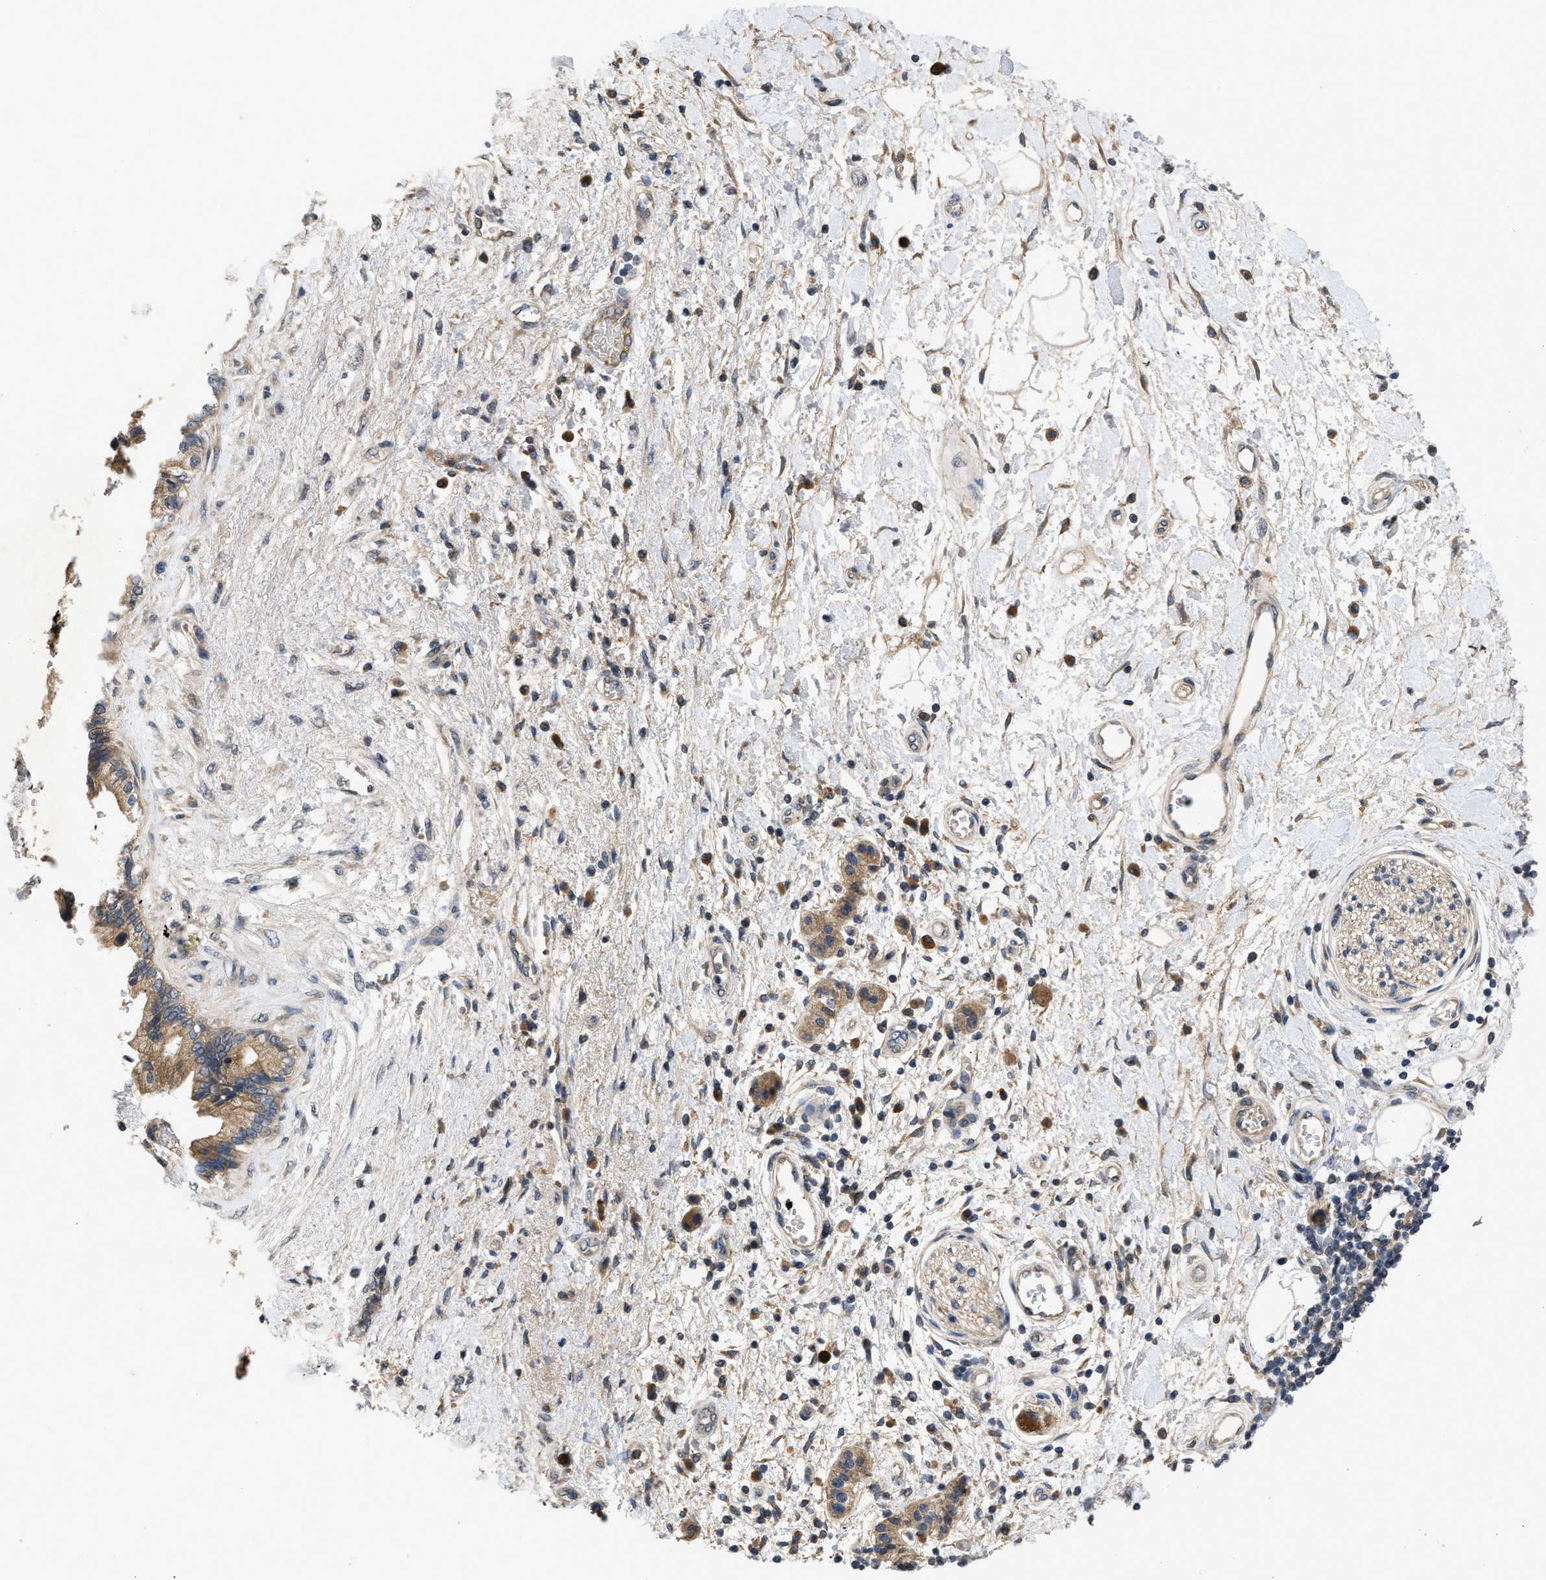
{"staining": {"intensity": "moderate", "quantity": ">75%", "location": "cytoplasmic/membranous"}, "tissue": "pancreatic cancer", "cell_type": "Tumor cells", "image_type": "cancer", "snomed": [{"axis": "morphology", "description": "Adenocarcinoma, NOS"}, {"axis": "topography", "description": "Pancreas"}], "caption": "The photomicrograph demonstrates staining of pancreatic cancer (adenocarcinoma), revealing moderate cytoplasmic/membranous protein positivity (brown color) within tumor cells. Using DAB (3,3'-diaminobenzidine) (brown) and hematoxylin (blue) stains, captured at high magnification using brightfield microscopy.", "gene": "VPS4A", "patient": {"sex": "female", "age": 60}}